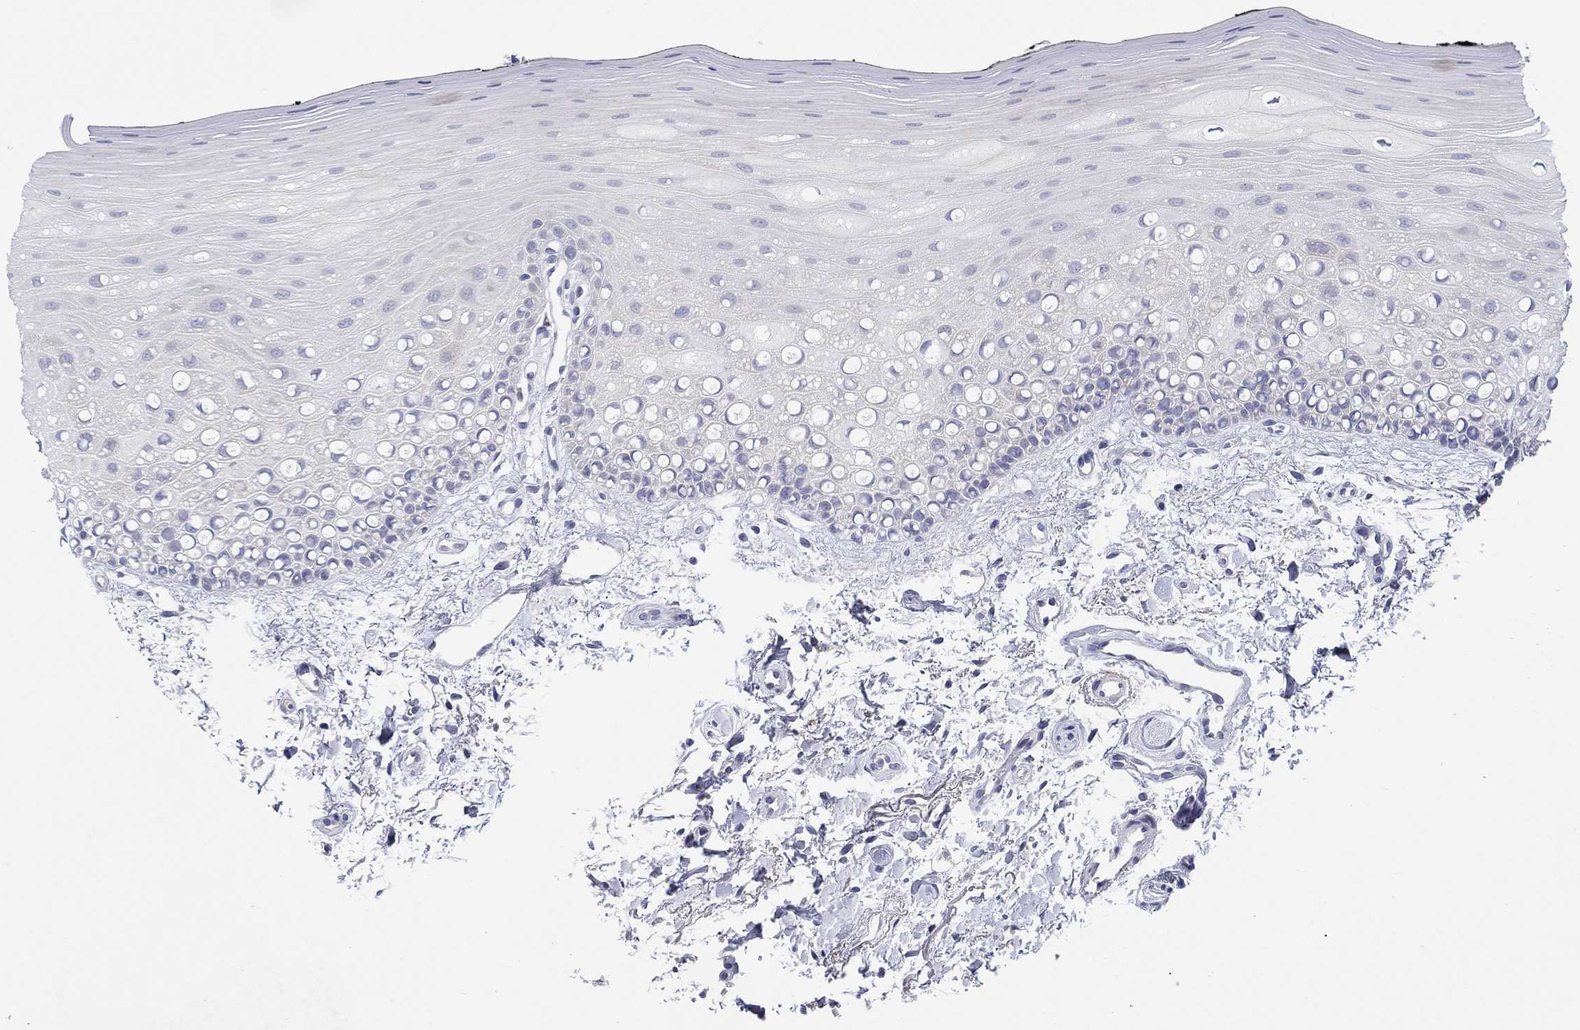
{"staining": {"intensity": "negative", "quantity": "none", "location": "none"}, "tissue": "oral mucosa", "cell_type": "Squamous epithelial cells", "image_type": "normal", "snomed": [{"axis": "morphology", "description": "Normal tissue, NOS"}, {"axis": "topography", "description": "Oral tissue"}], "caption": "The photomicrograph demonstrates no staining of squamous epithelial cells in normal oral mucosa.", "gene": "HDC", "patient": {"sex": "female", "age": 78}}